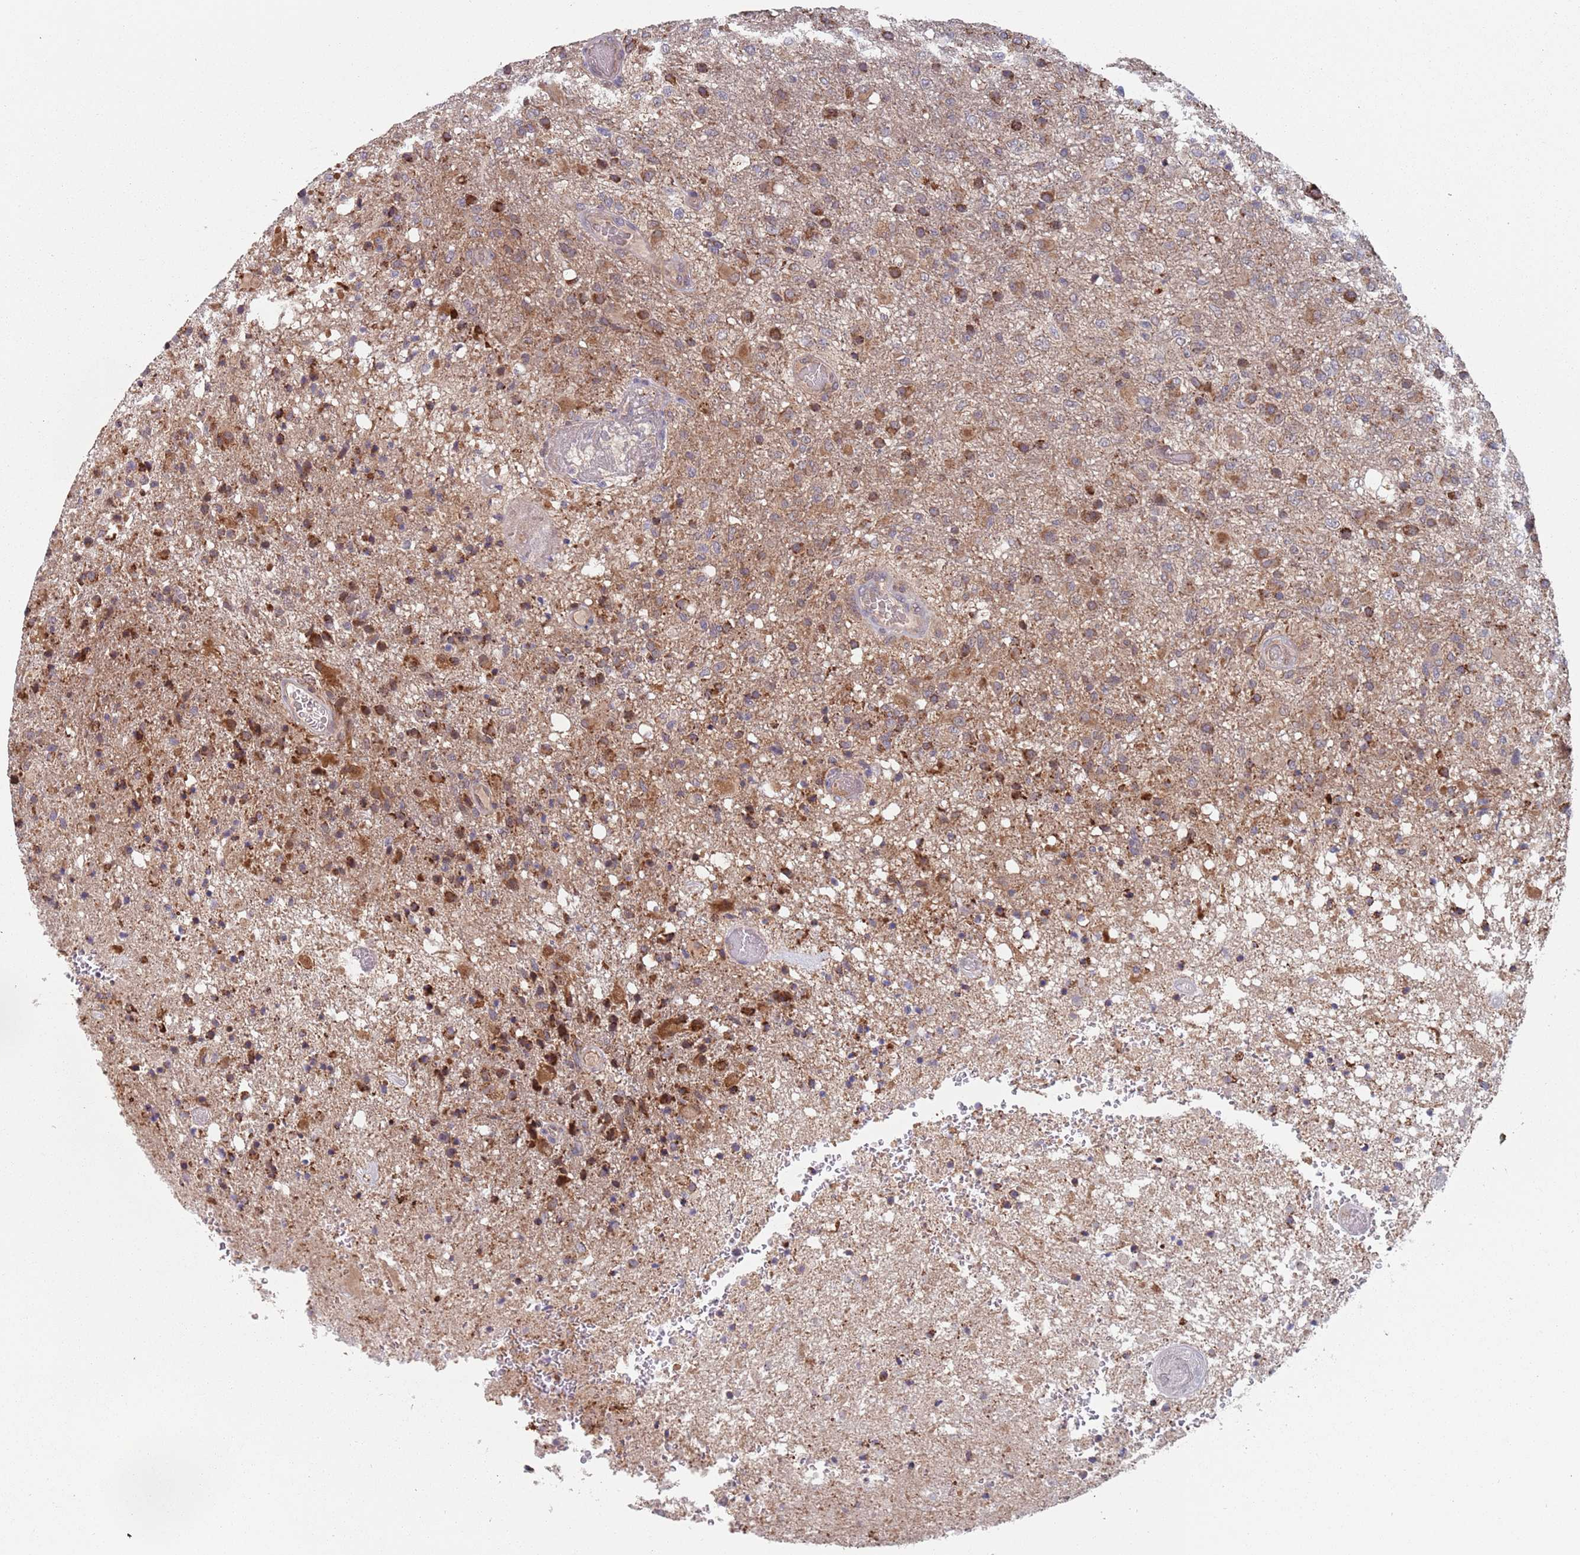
{"staining": {"intensity": "moderate", "quantity": ">75%", "location": "cytoplasmic/membranous"}, "tissue": "glioma", "cell_type": "Tumor cells", "image_type": "cancer", "snomed": [{"axis": "morphology", "description": "Glioma, malignant, High grade"}, {"axis": "topography", "description": "Brain"}], "caption": "Glioma stained with DAB immunohistochemistry displays medium levels of moderate cytoplasmic/membranous staining in about >75% of tumor cells.", "gene": "ZNF140", "patient": {"sex": "female", "age": 74}}